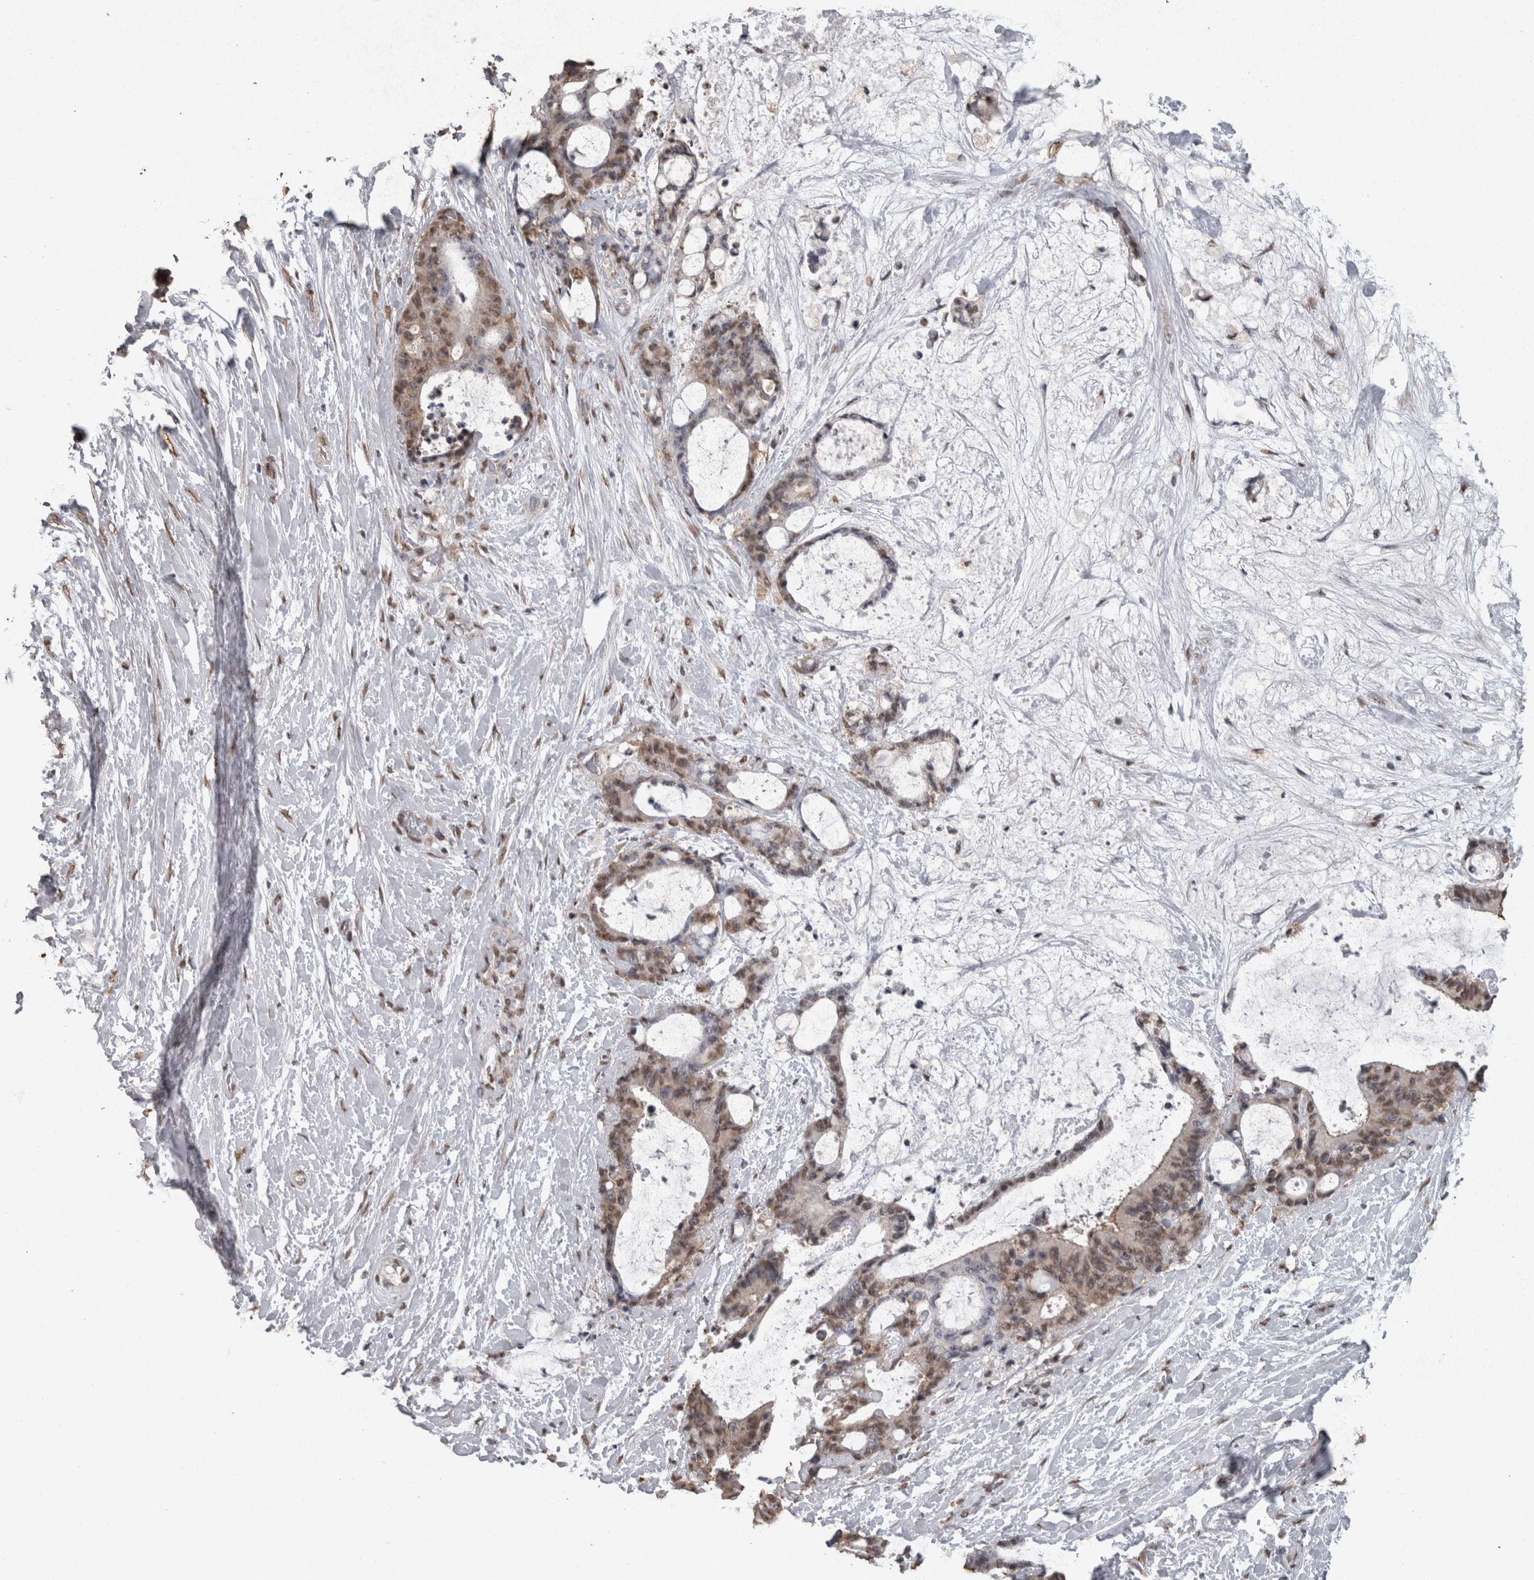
{"staining": {"intensity": "weak", "quantity": "25%-75%", "location": "nuclear"}, "tissue": "liver cancer", "cell_type": "Tumor cells", "image_type": "cancer", "snomed": [{"axis": "morphology", "description": "Cholangiocarcinoma"}, {"axis": "topography", "description": "Liver"}], "caption": "Liver cholangiocarcinoma tissue exhibits weak nuclear positivity in approximately 25%-75% of tumor cells", "gene": "SMAD7", "patient": {"sex": "female", "age": 73}}